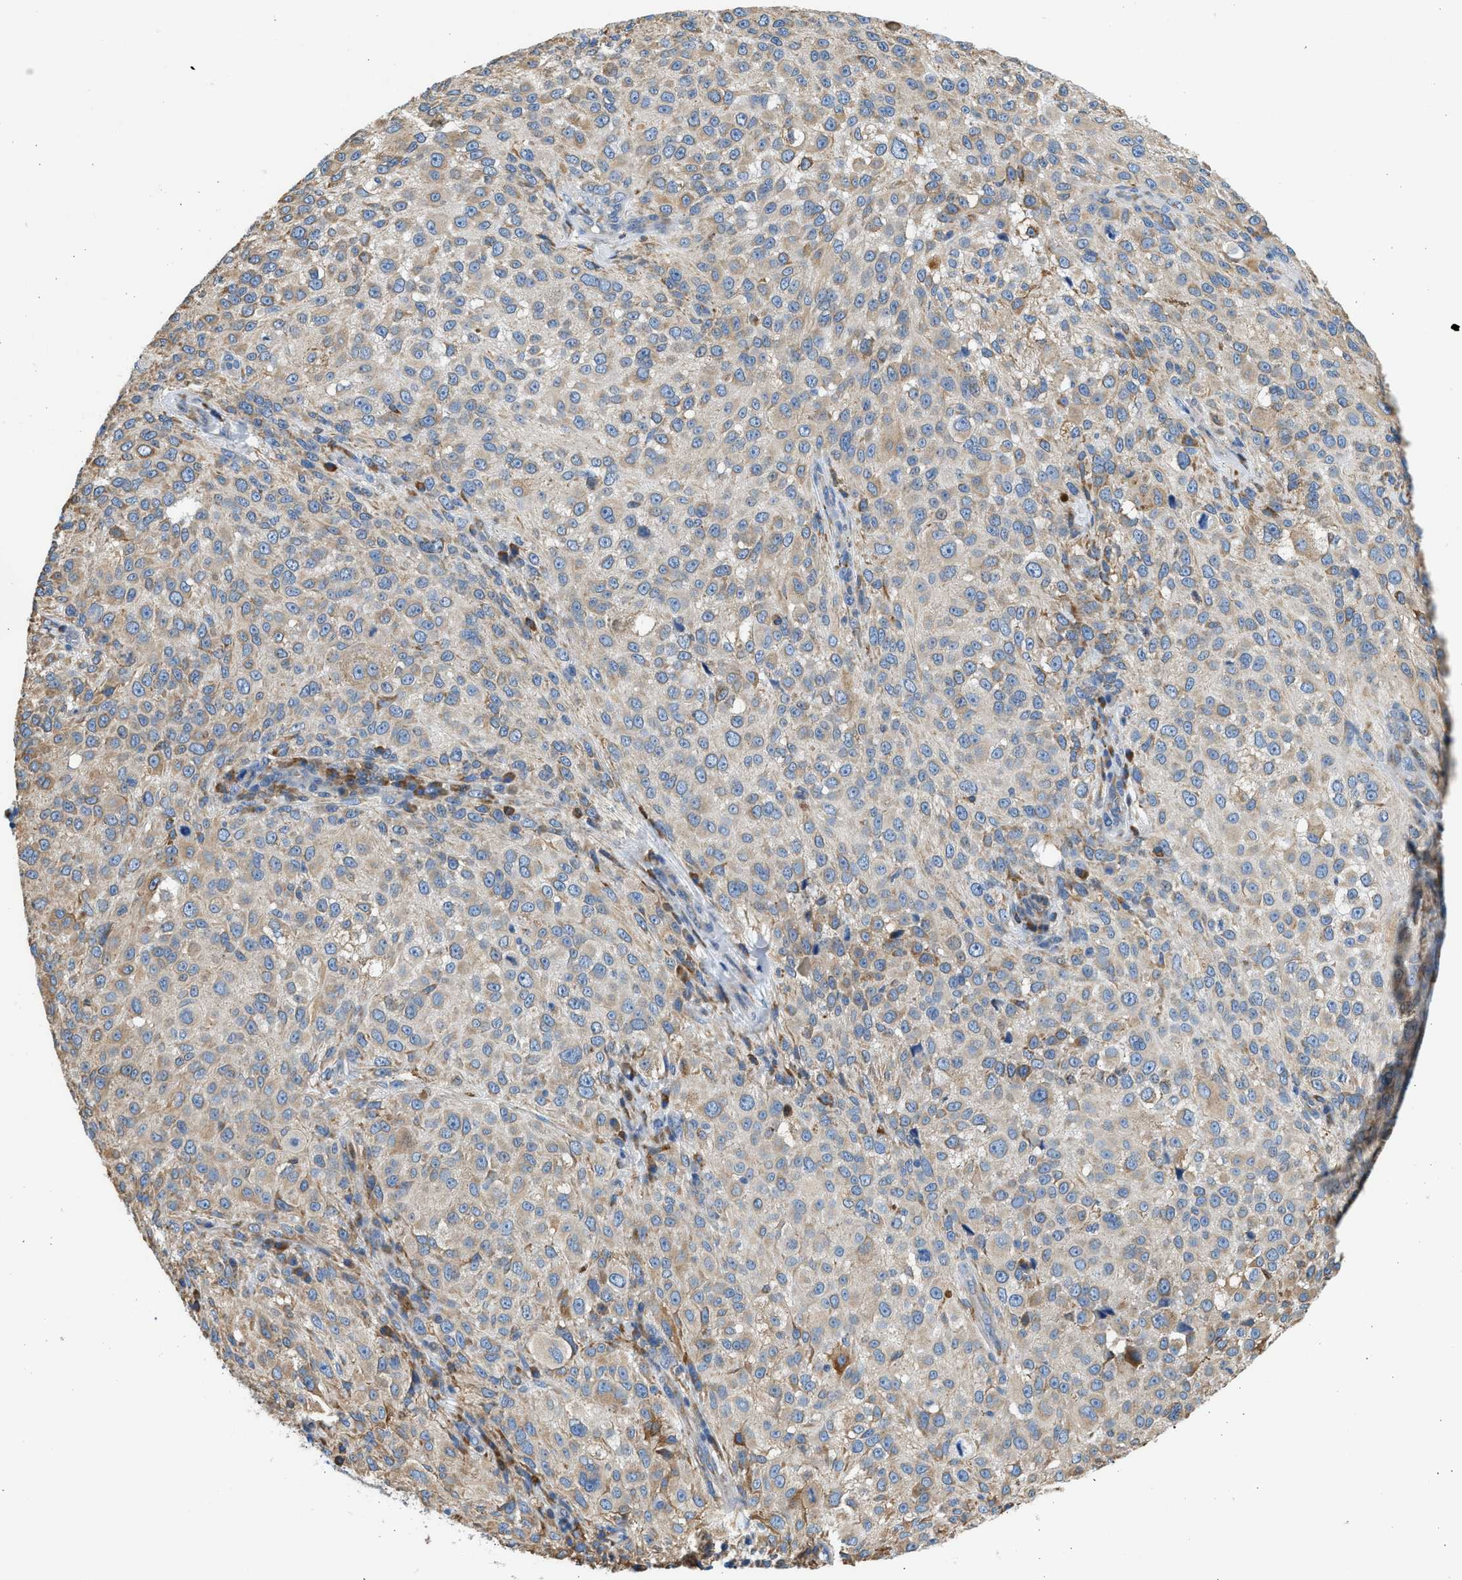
{"staining": {"intensity": "weak", "quantity": "25%-75%", "location": "cytoplasmic/membranous"}, "tissue": "melanoma", "cell_type": "Tumor cells", "image_type": "cancer", "snomed": [{"axis": "morphology", "description": "Necrosis, NOS"}, {"axis": "morphology", "description": "Malignant melanoma, NOS"}, {"axis": "topography", "description": "Skin"}], "caption": "High-power microscopy captured an IHC histopathology image of malignant melanoma, revealing weak cytoplasmic/membranous positivity in about 25%-75% of tumor cells.", "gene": "CNTN6", "patient": {"sex": "female", "age": 87}}